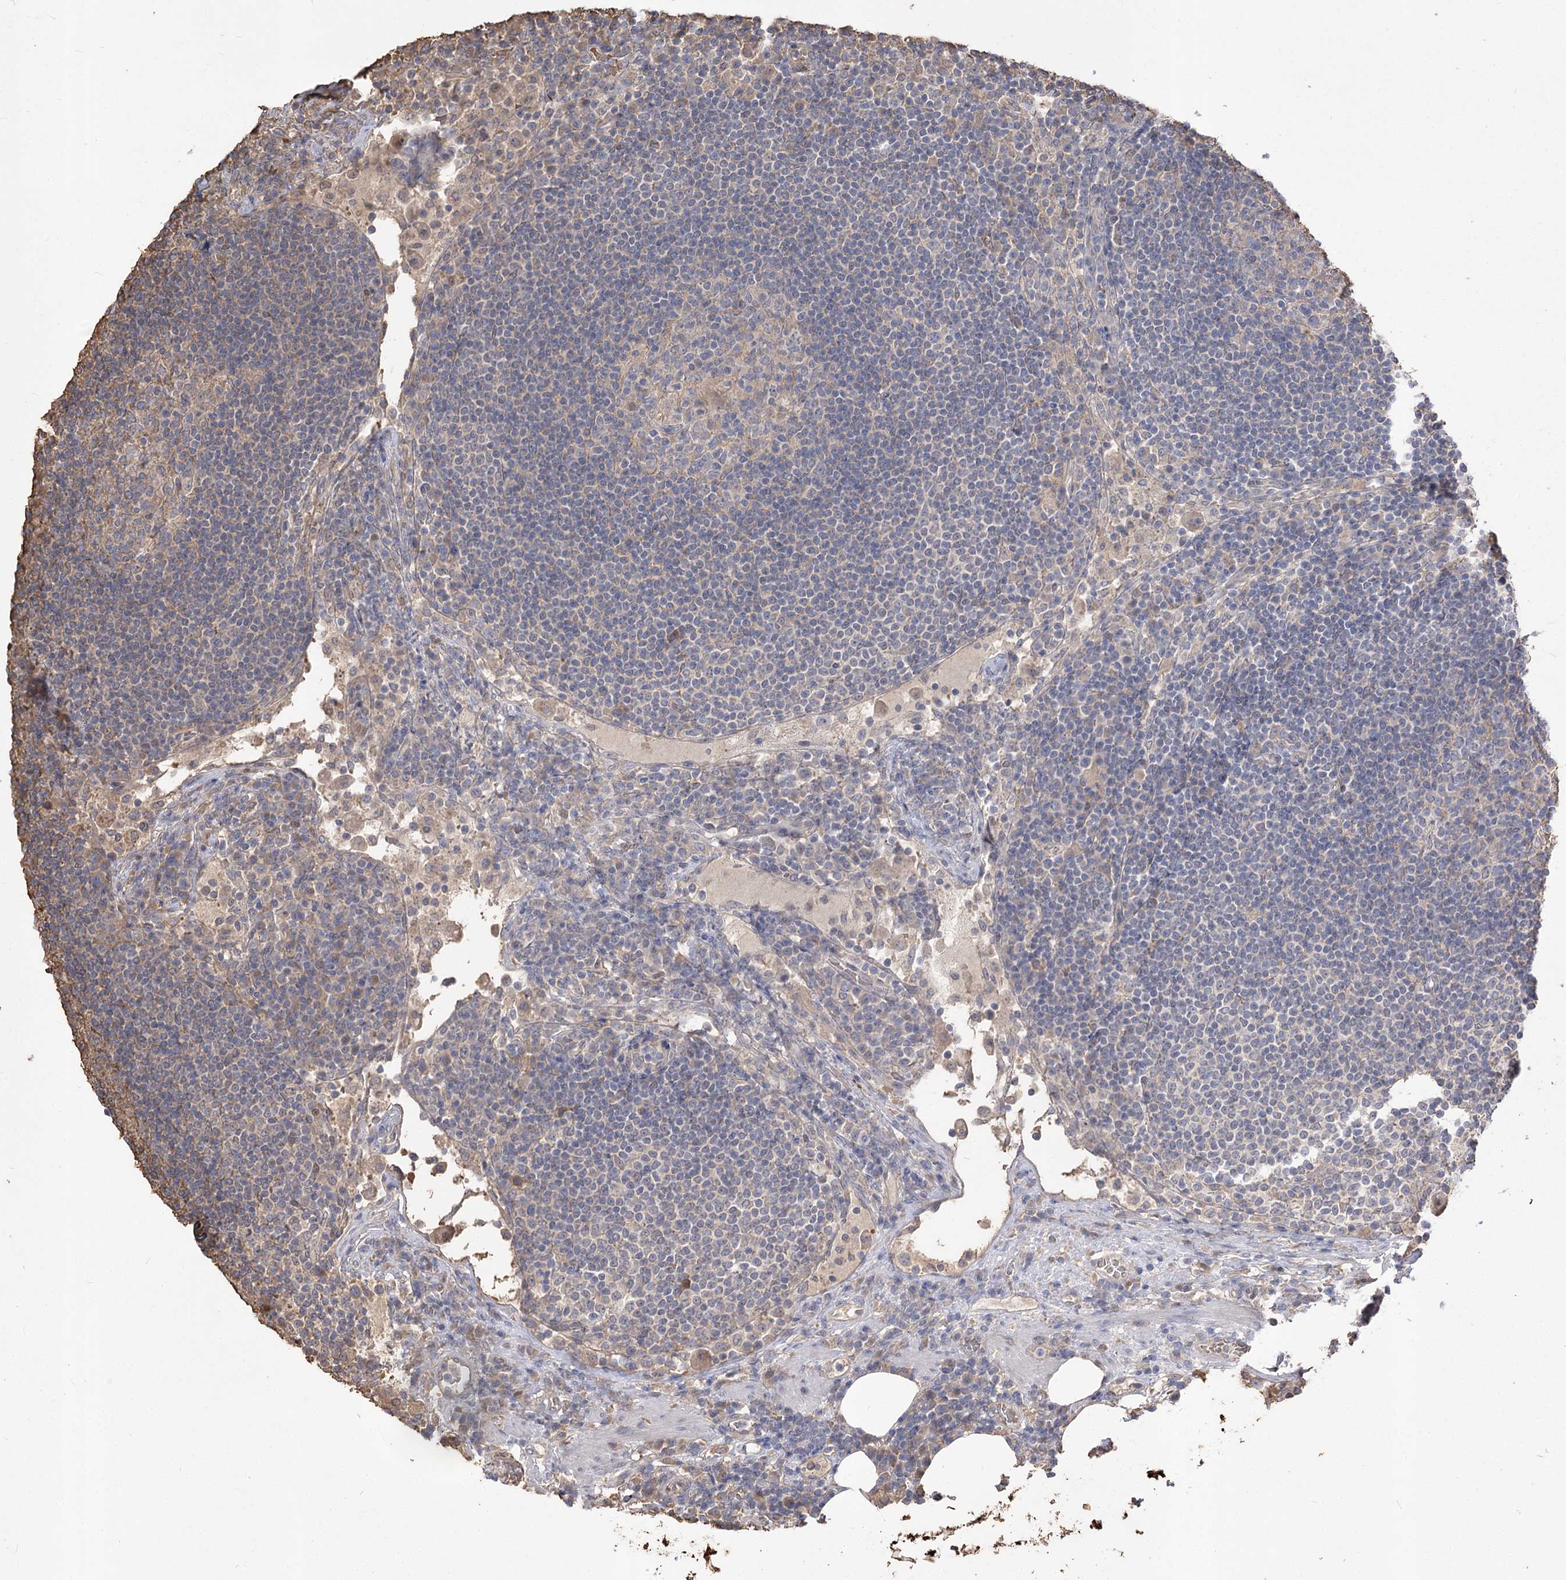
{"staining": {"intensity": "negative", "quantity": "none", "location": "none"}, "tissue": "lymph node", "cell_type": "Germinal center cells", "image_type": "normal", "snomed": [{"axis": "morphology", "description": "Normal tissue, NOS"}, {"axis": "topography", "description": "Lymph node"}], "caption": "Human lymph node stained for a protein using immunohistochemistry demonstrates no positivity in germinal center cells.", "gene": "R3HDM2", "patient": {"sex": "female", "age": 53}}